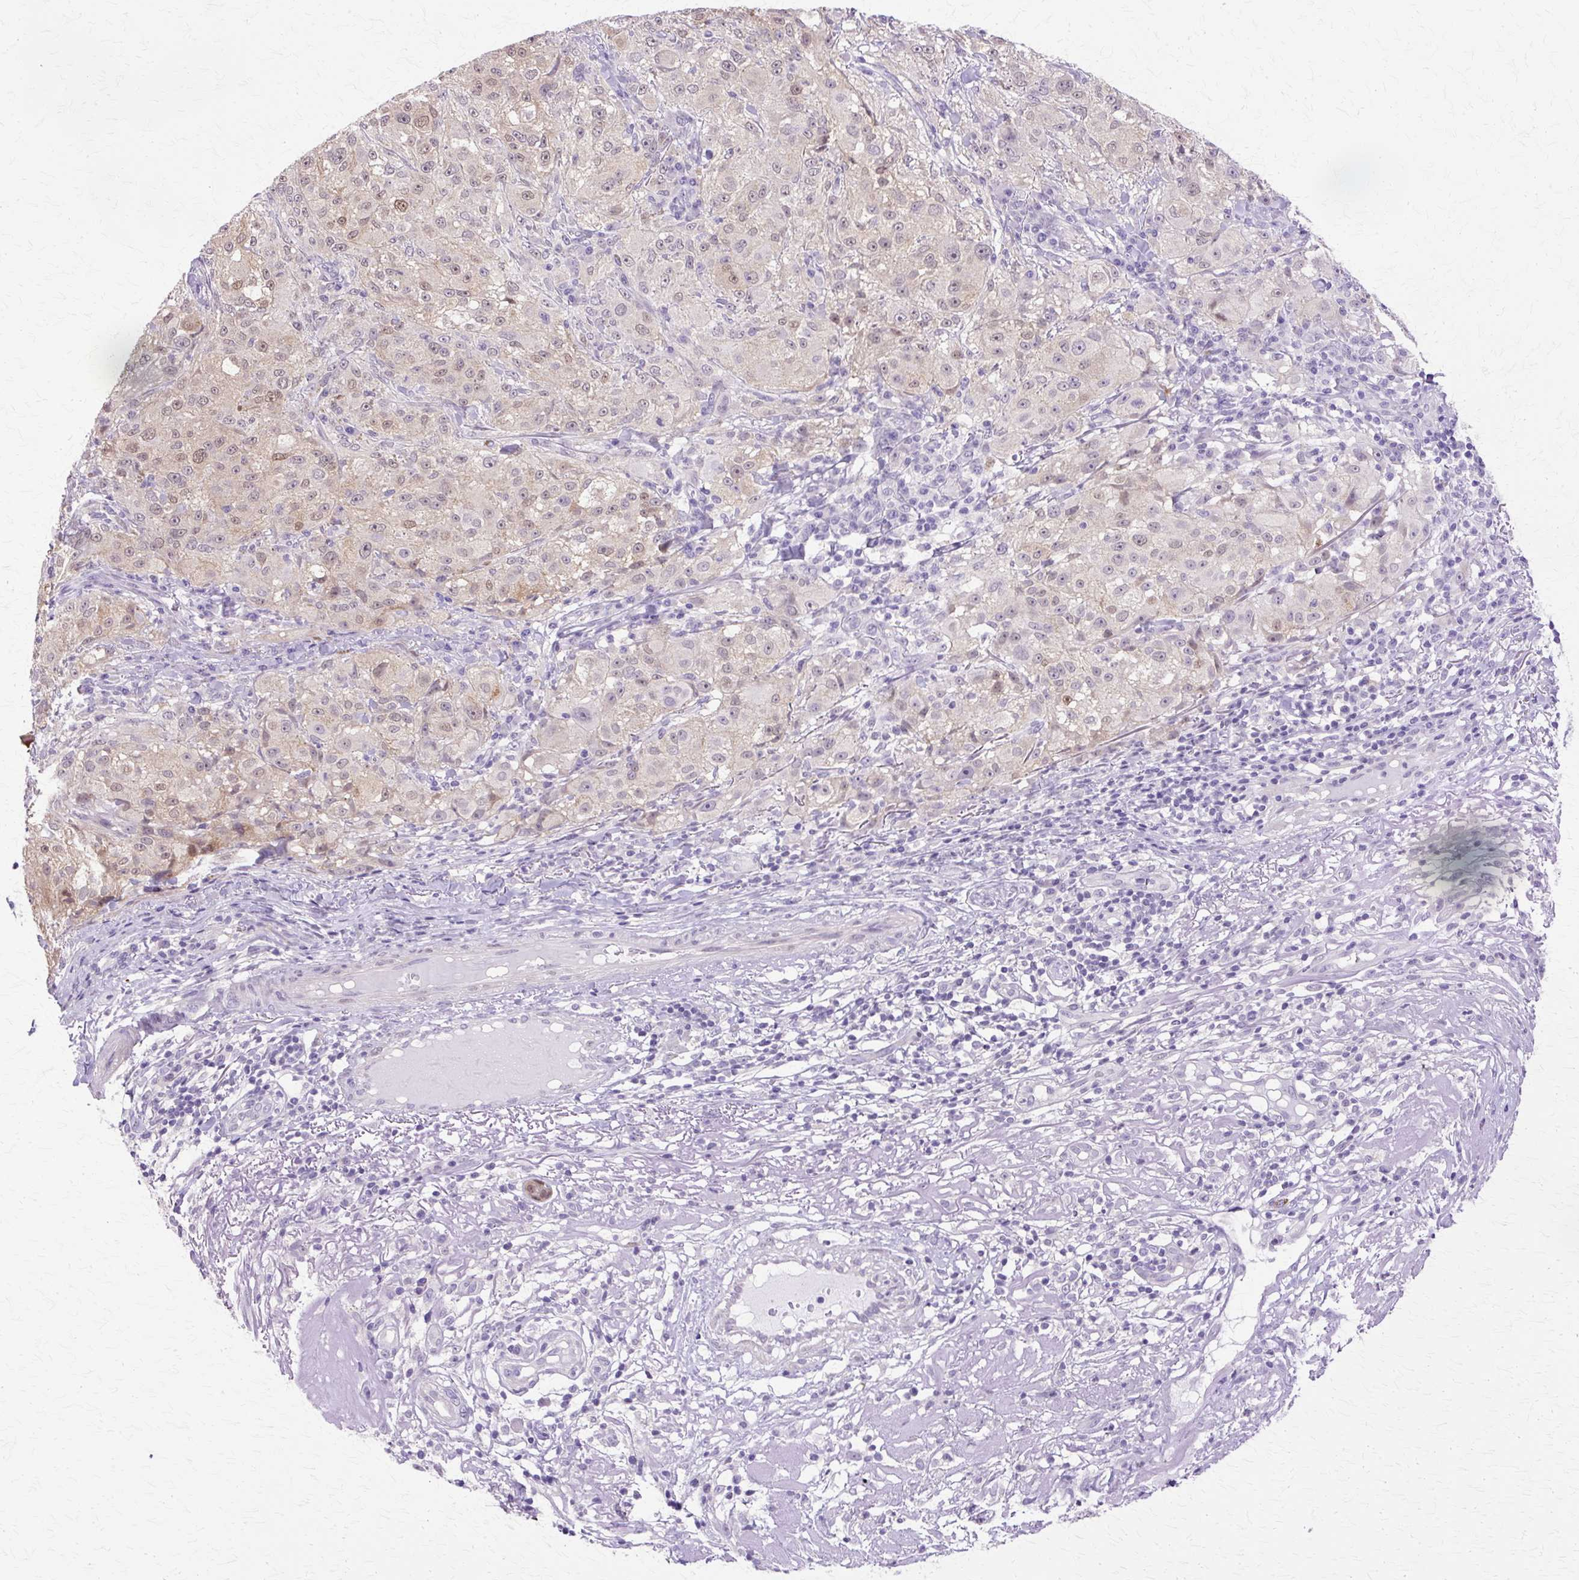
{"staining": {"intensity": "weak", "quantity": "25%-75%", "location": "nuclear"}, "tissue": "melanoma", "cell_type": "Tumor cells", "image_type": "cancer", "snomed": [{"axis": "morphology", "description": "Necrosis, NOS"}, {"axis": "morphology", "description": "Malignant melanoma, NOS"}, {"axis": "topography", "description": "Skin"}], "caption": "Immunohistochemical staining of human melanoma demonstrates low levels of weak nuclear protein staining in approximately 25%-75% of tumor cells. Immunohistochemistry (ihc) stains the protein of interest in brown and the nuclei are stained blue.", "gene": "HSPA8", "patient": {"sex": "female", "age": 87}}